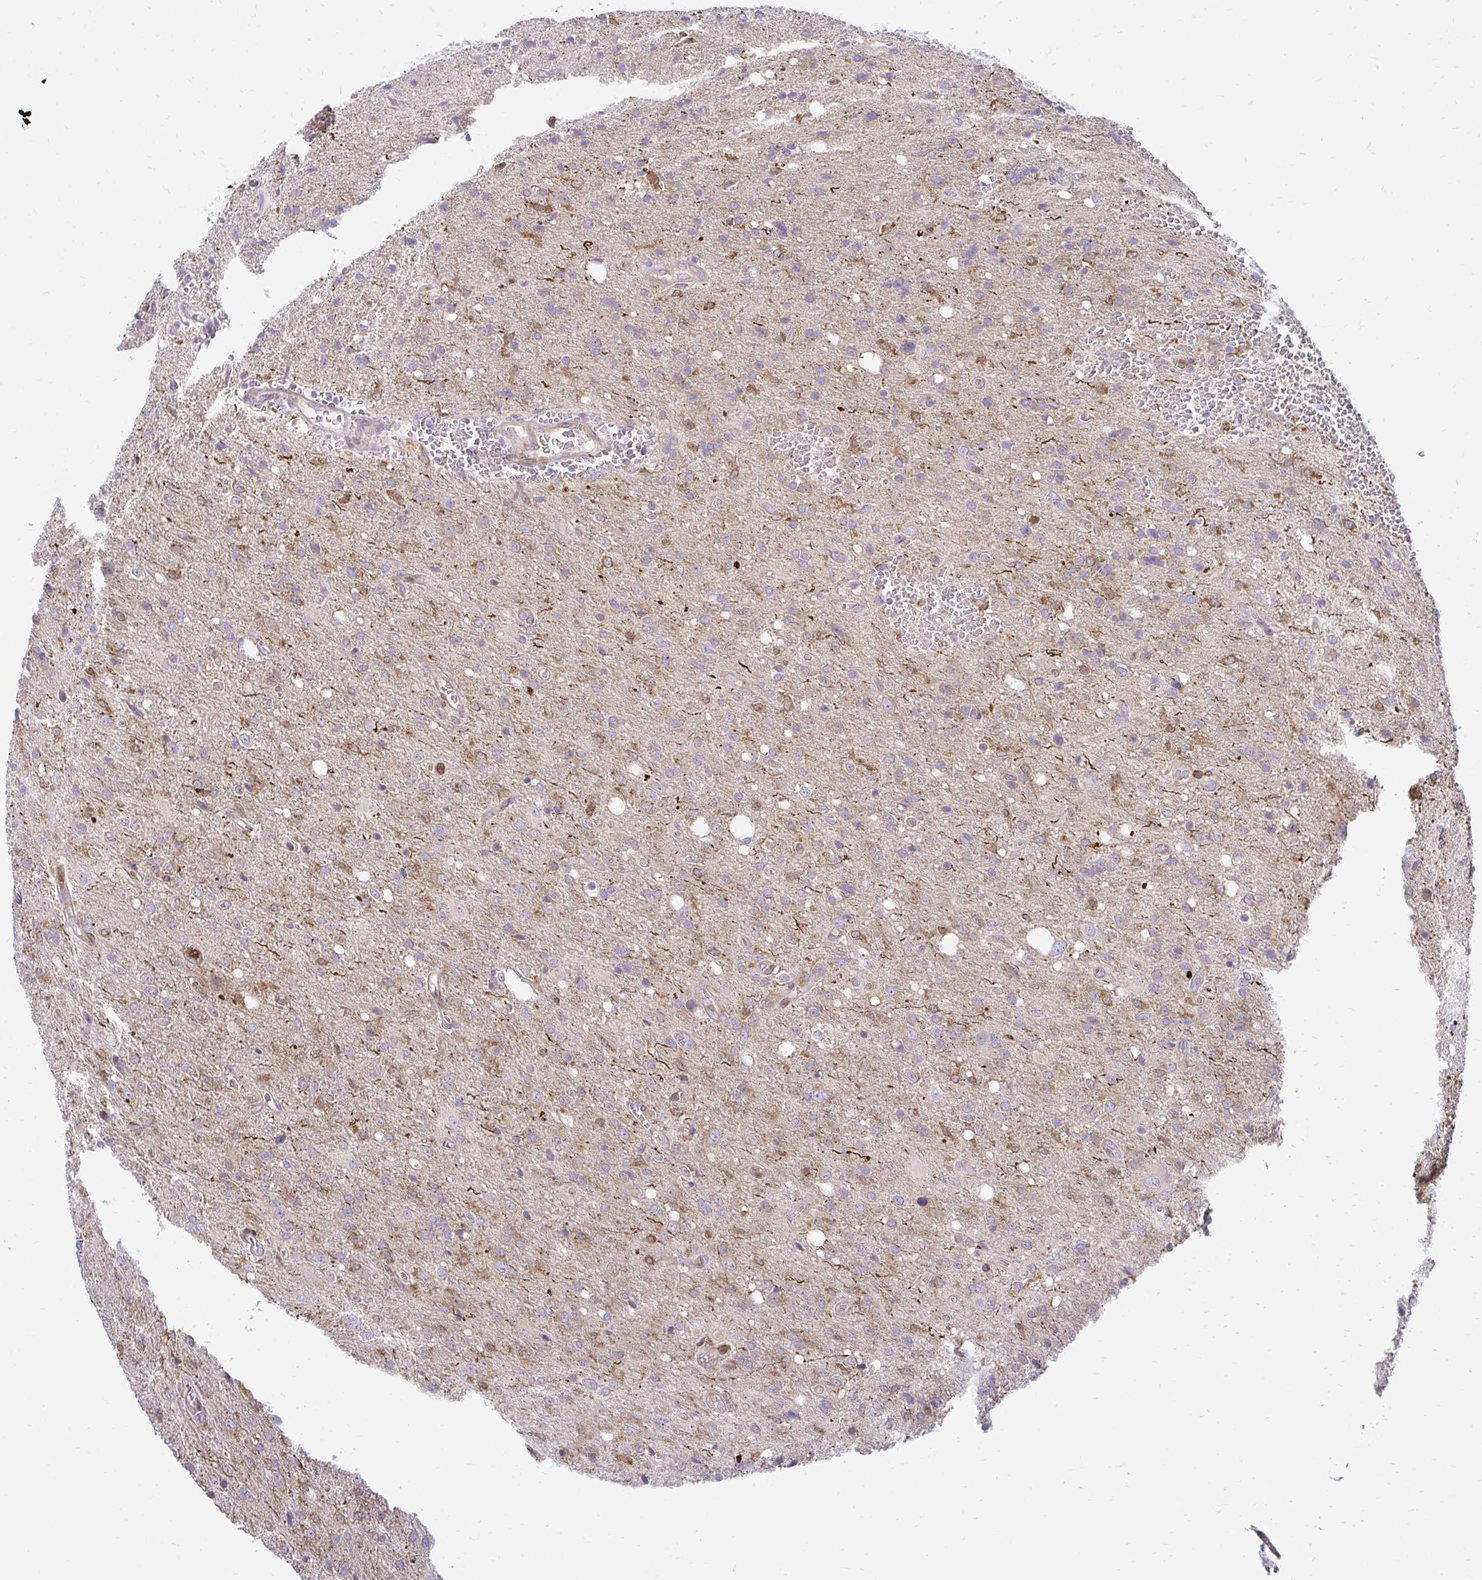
{"staining": {"intensity": "weak", "quantity": "<25%", "location": "cytoplasmic/membranous"}, "tissue": "glioma", "cell_type": "Tumor cells", "image_type": "cancer", "snomed": [{"axis": "morphology", "description": "Glioma, malignant, Low grade"}, {"axis": "topography", "description": "Brain"}], "caption": "Human glioma stained for a protein using immunohistochemistry (IHC) demonstrates no positivity in tumor cells.", "gene": "ASAP1", "patient": {"sex": "male", "age": 66}}